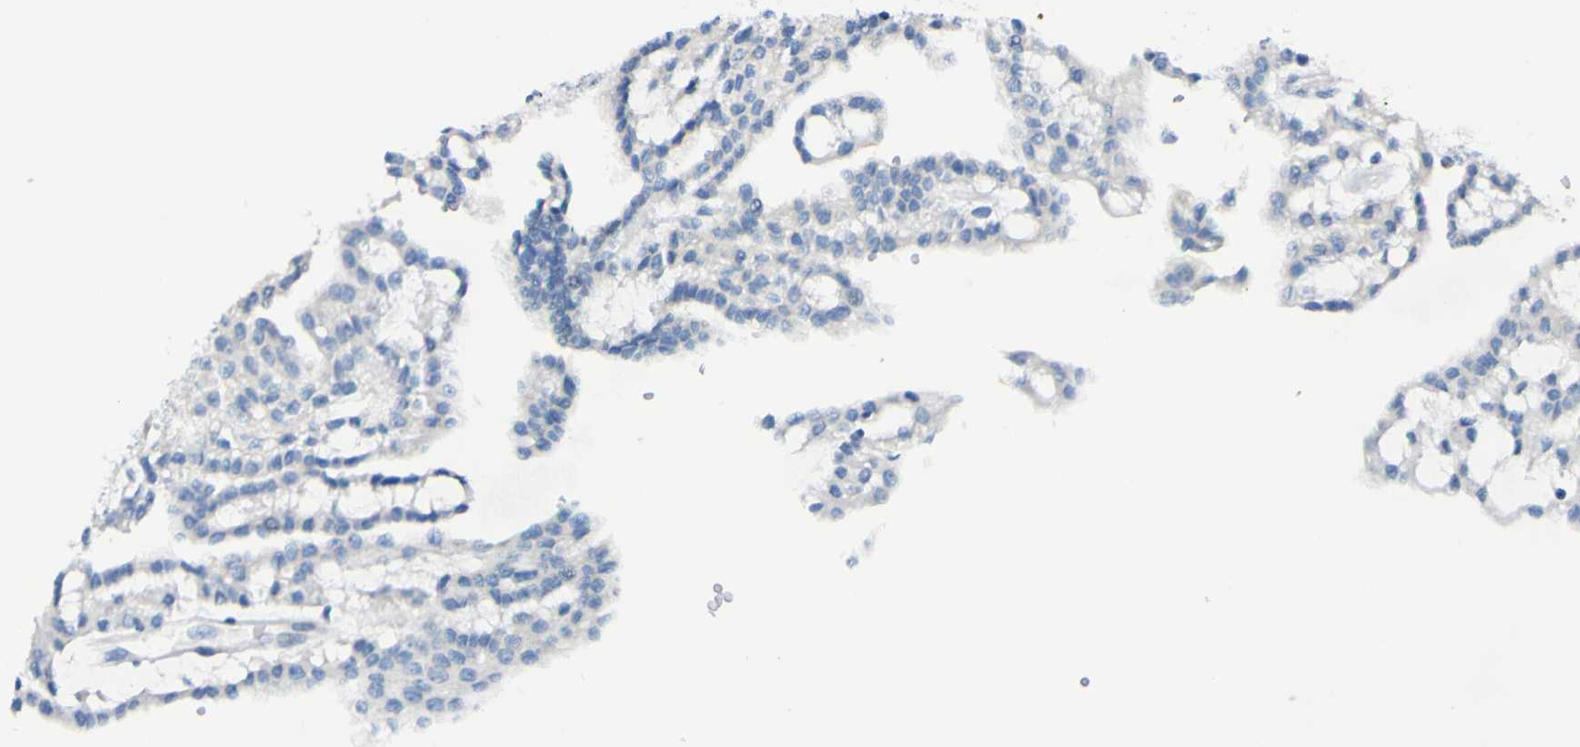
{"staining": {"intensity": "negative", "quantity": "none", "location": "none"}, "tissue": "renal cancer", "cell_type": "Tumor cells", "image_type": "cancer", "snomed": [{"axis": "morphology", "description": "Adenocarcinoma, NOS"}, {"axis": "topography", "description": "Kidney"}], "caption": "The immunohistochemistry micrograph has no significant staining in tumor cells of renal cancer tissue.", "gene": "VMA21", "patient": {"sex": "male", "age": 63}}